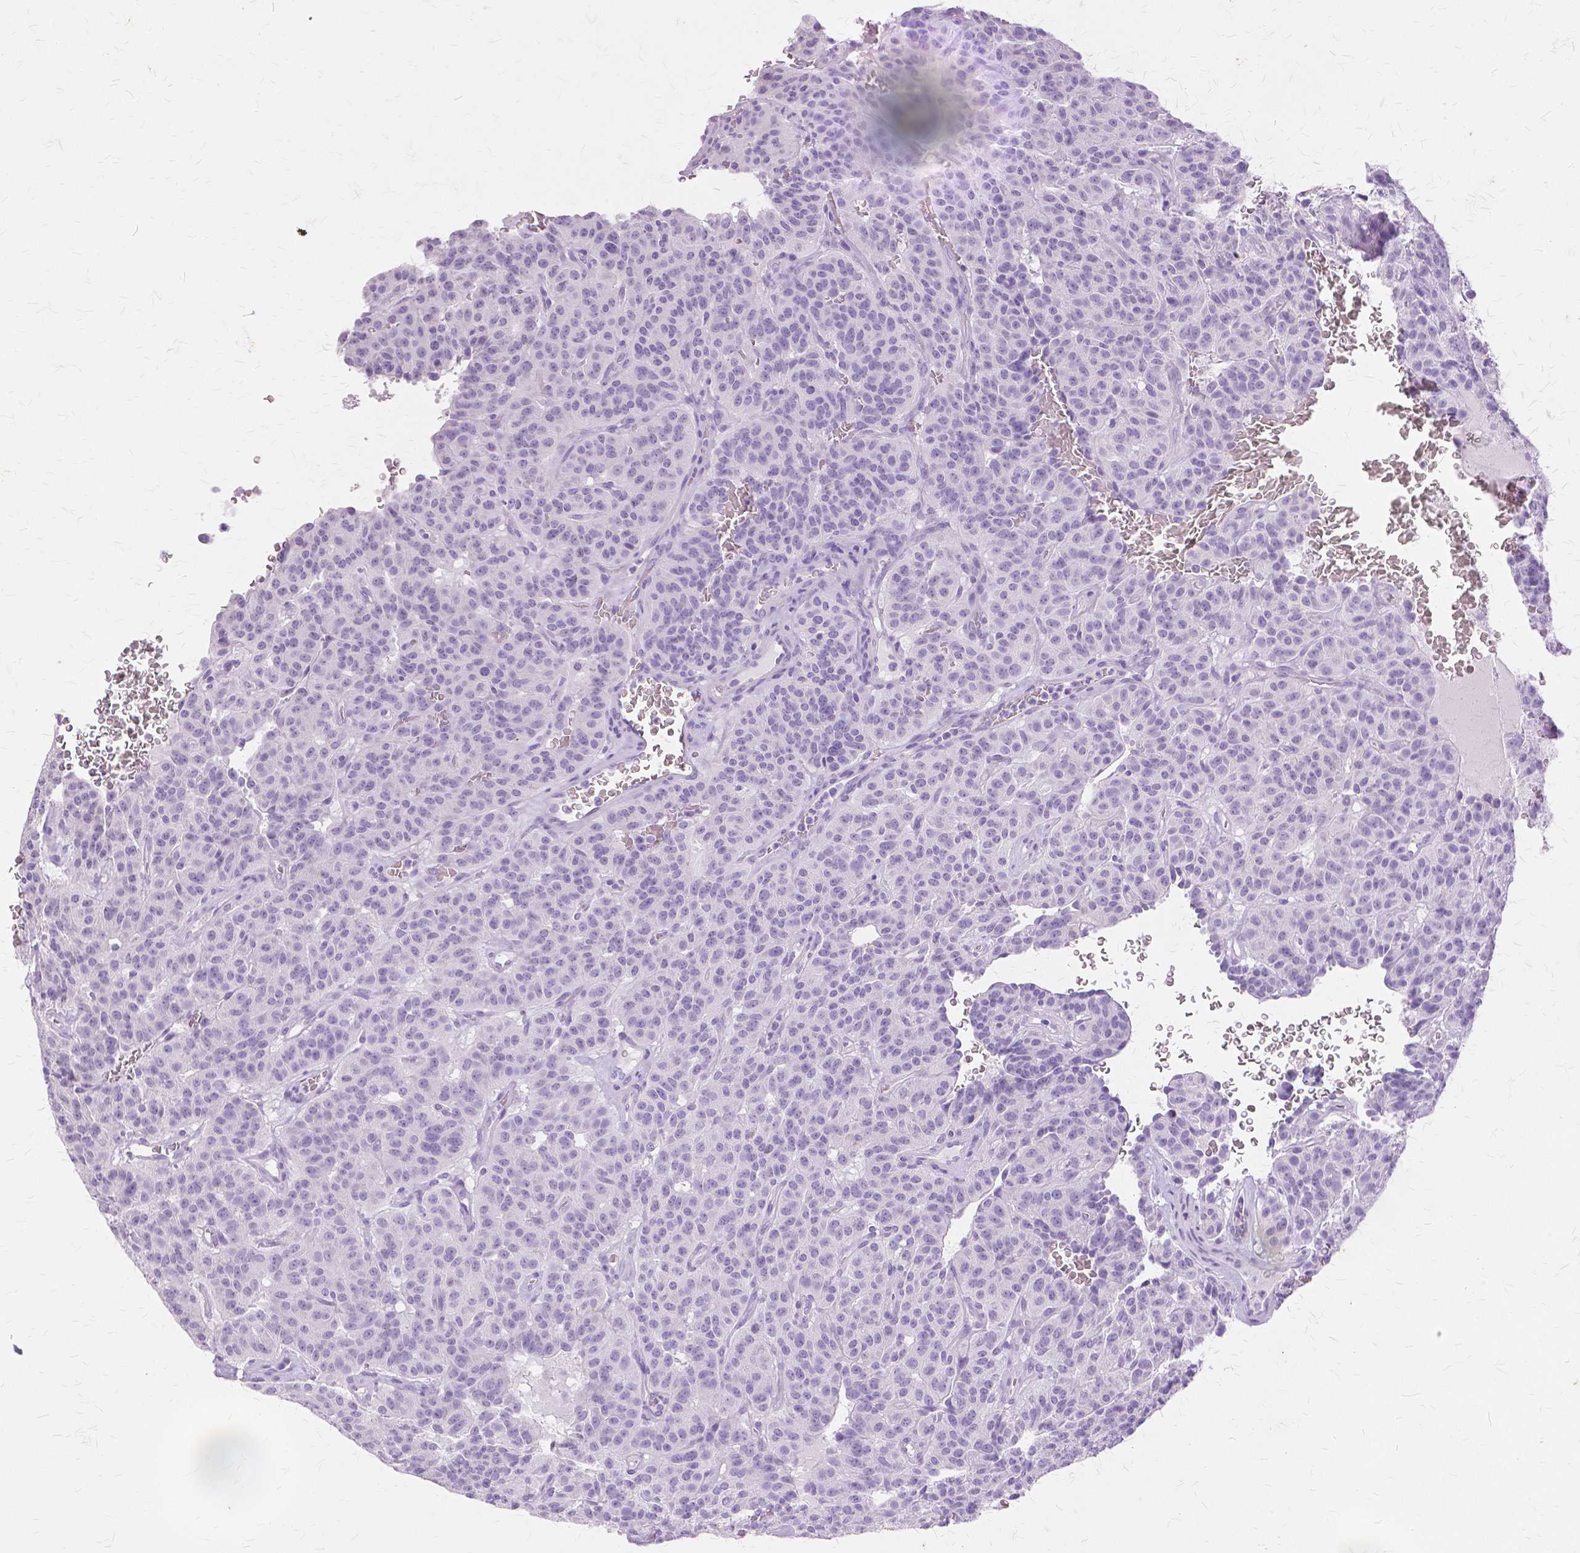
{"staining": {"intensity": "negative", "quantity": "none", "location": "none"}, "tissue": "carcinoid", "cell_type": "Tumor cells", "image_type": "cancer", "snomed": [{"axis": "morphology", "description": "Carcinoid, malignant, NOS"}, {"axis": "topography", "description": "Lung"}], "caption": "DAB immunohistochemical staining of carcinoid exhibits no significant staining in tumor cells. (DAB (3,3'-diaminobenzidine) IHC with hematoxylin counter stain).", "gene": "TGM1", "patient": {"sex": "female", "age": 61}}